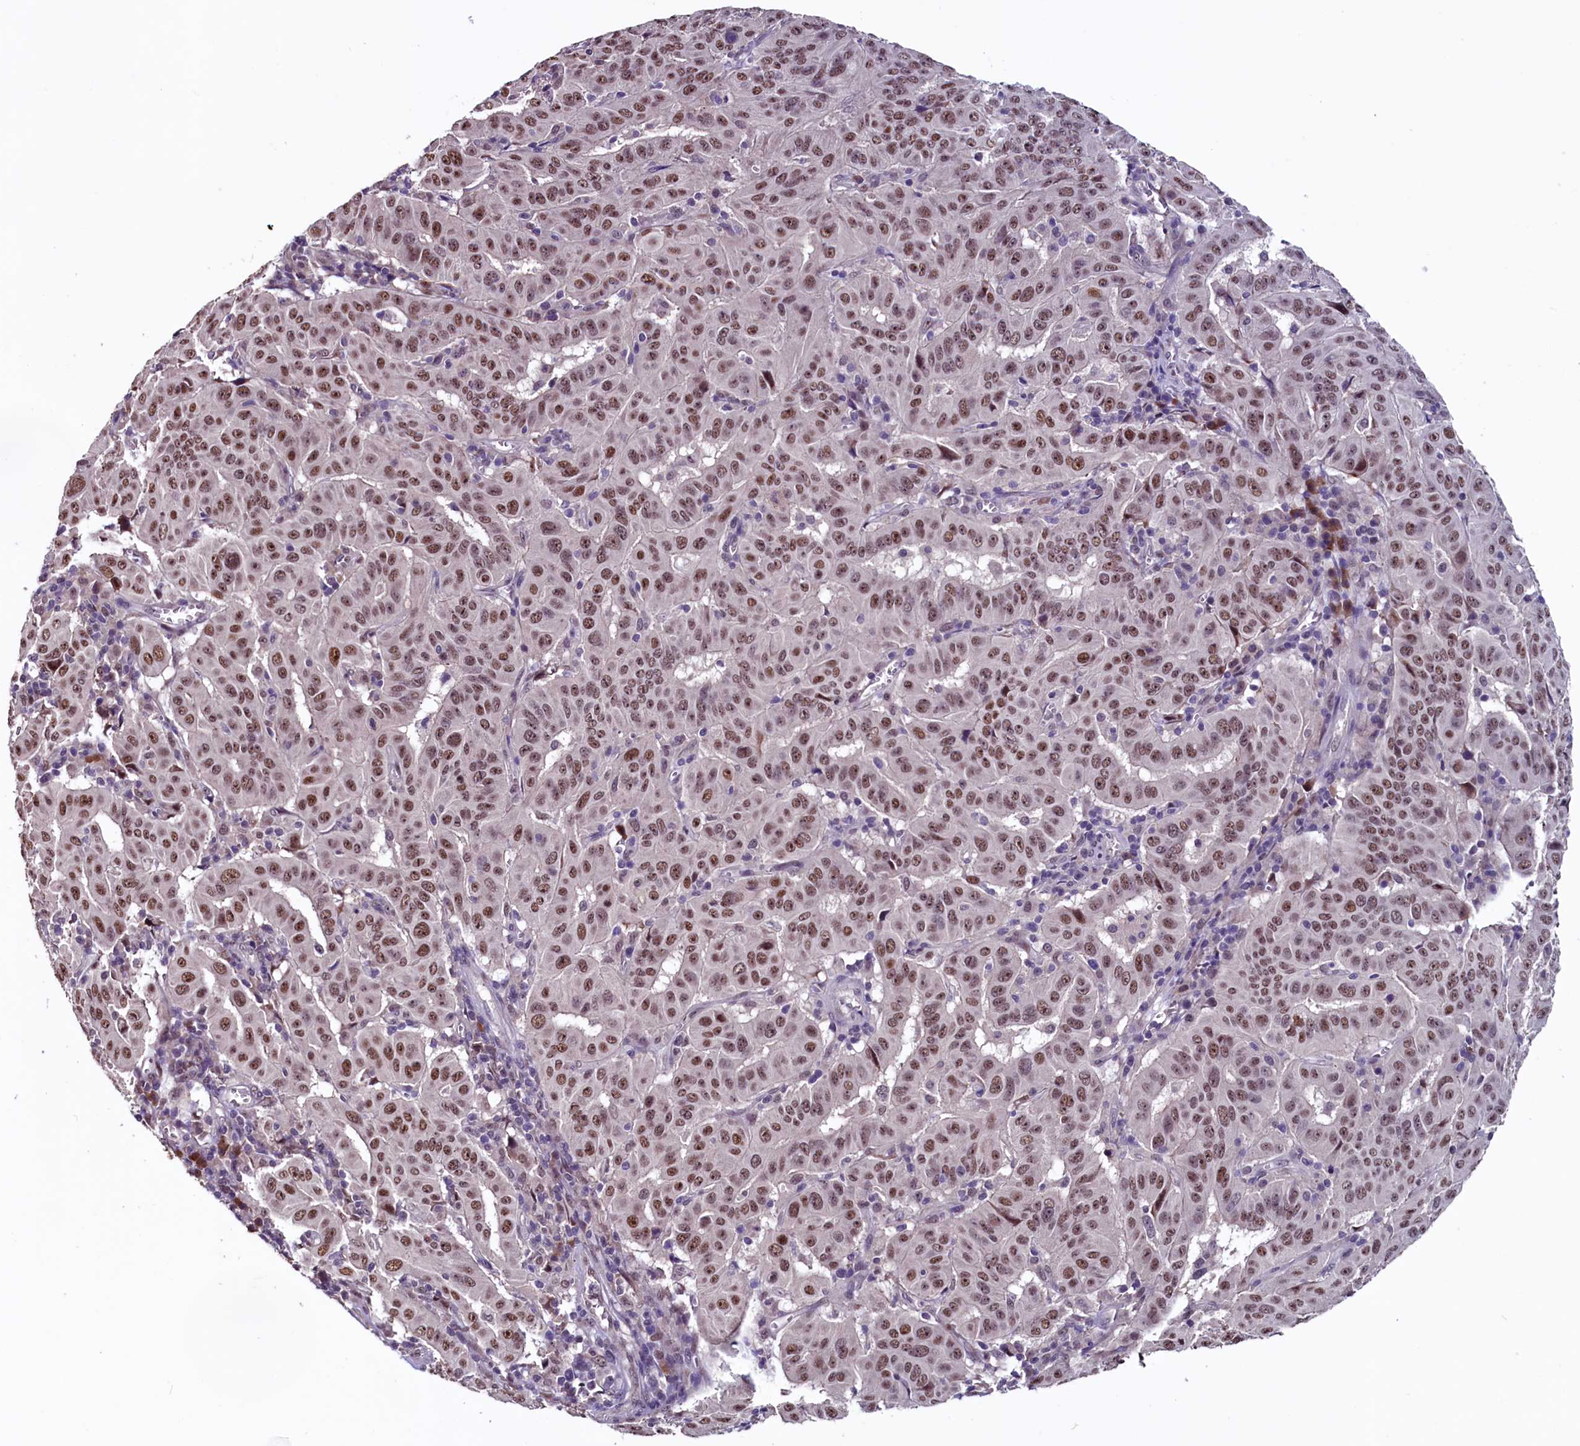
{"staining": {"intensity": "moderate", "quantity": ">75%", "location": "nuclear"}, "tissue": "pancreatic cancer", "cell_type": "Tumor cells", "image_type": "cancer", "snomed": [{"axis": "morphology", "description": "Adenocarcinoma, NOS"}, {"axis": "topography", "description": "Pancreas"}], "caption": "Moderate nuclear protein expression is appreciated in approximately >75% of tumor cells in adenocarcinoma (pancreatic). The protein is stained brown, and the nuclei are stained in blue (DAB (3,3'-diaminobenzidine) IHC with brightfield microscopy, high magnification).", "gene": "RNMT", "patient": {"sex": "male", "age": 63}}